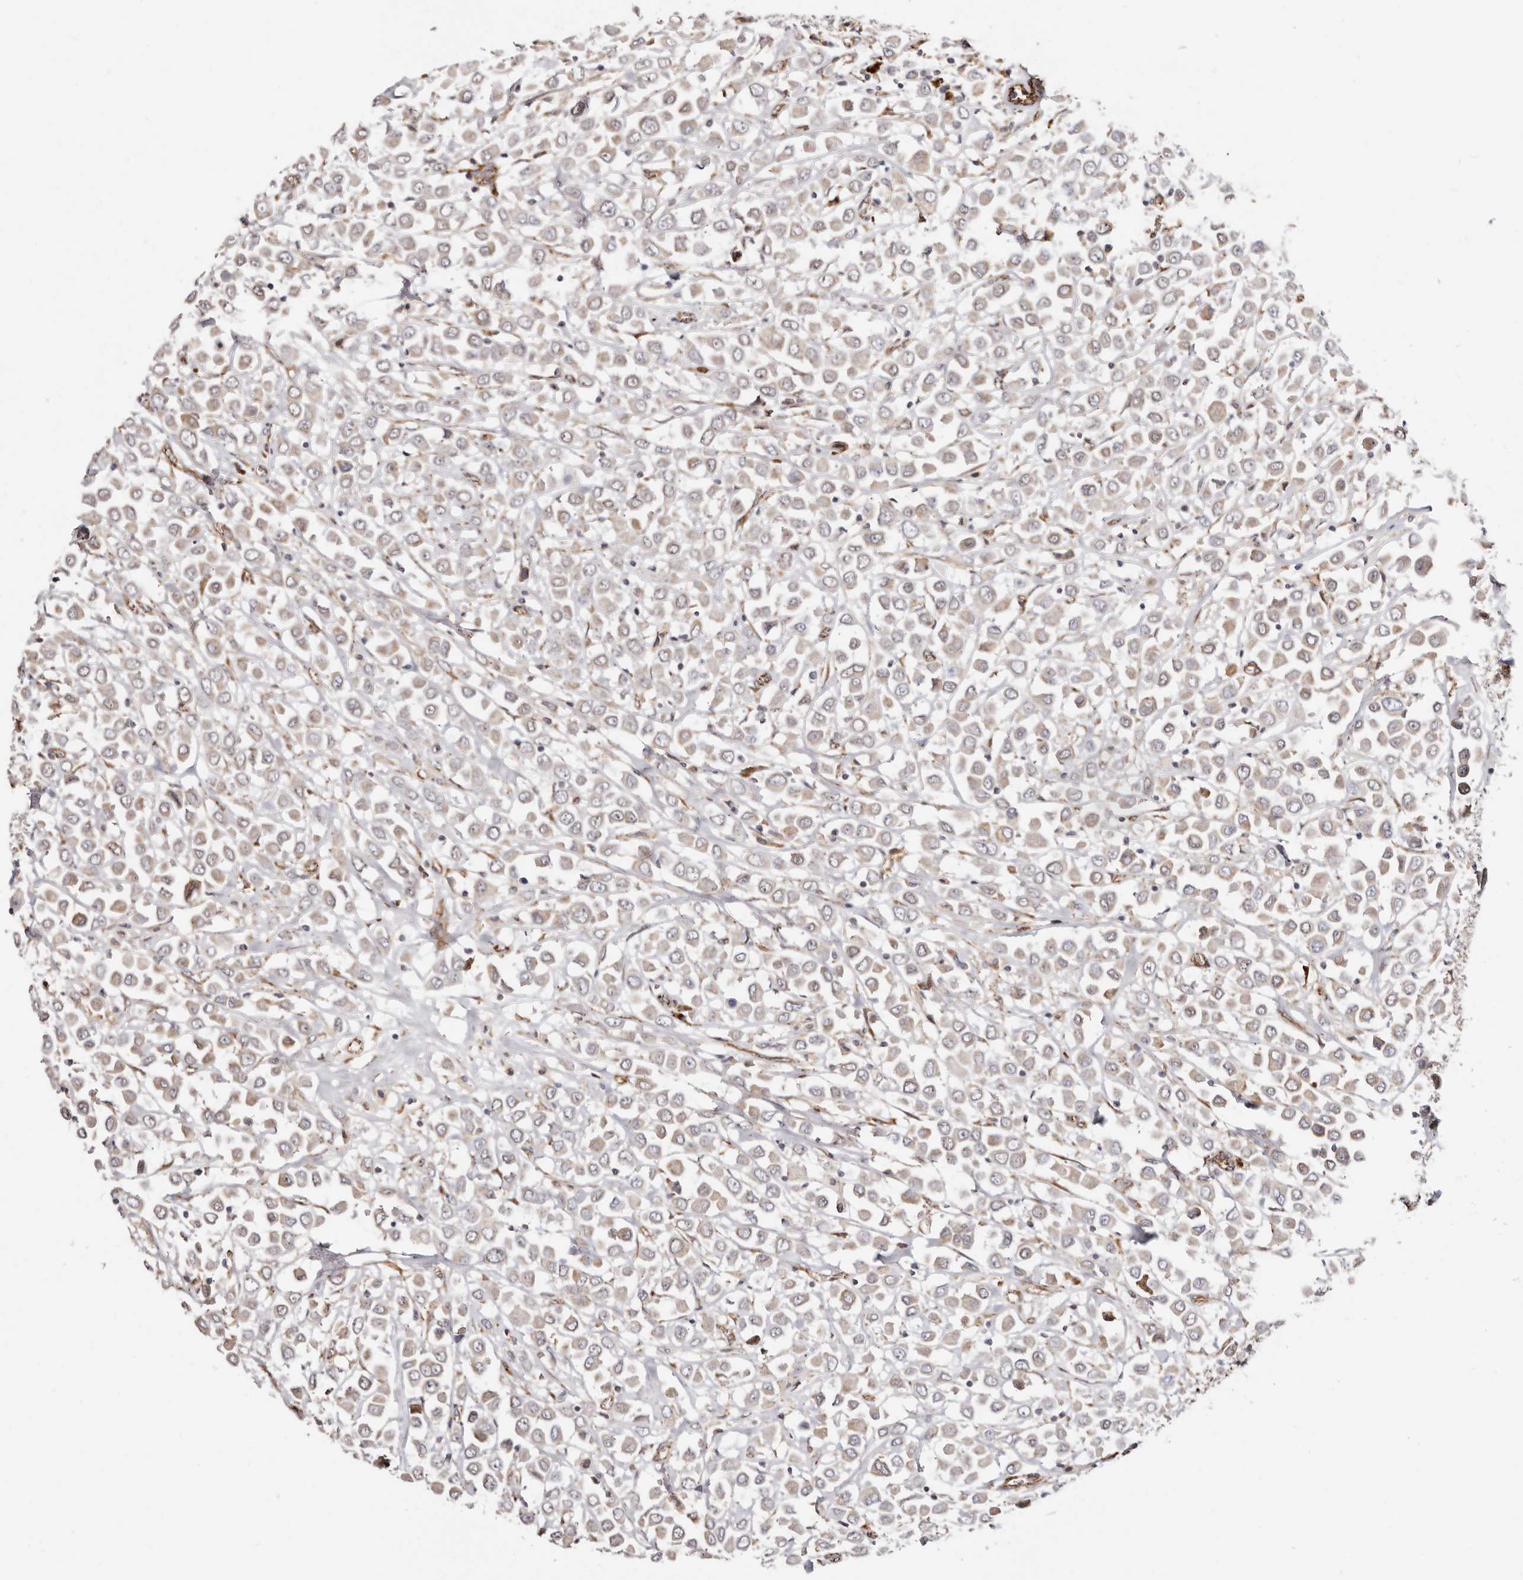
{"staining": {"intensity": "weak", "quantity": "25%-75%", "location": "cytoplasmic/membranous"}, "tissue": "breast cancer", "cell_type": "Tumor cells", "image_type": "cancer", "snomed": [{"axis": "morphology", "description": "Duct carcinoma"}, {"axis": "topography", "description": "Breast"}], "caption": "Protein staining by immunohistochemistry (IHC) displays weak cytoplasmic/membranous positivity in about 25%-75% of tumor cells in breast cancer (invasive ductal carcinoma).", "gene": "CTNNB1", "patient": {"sex": "female", "age": 61}}